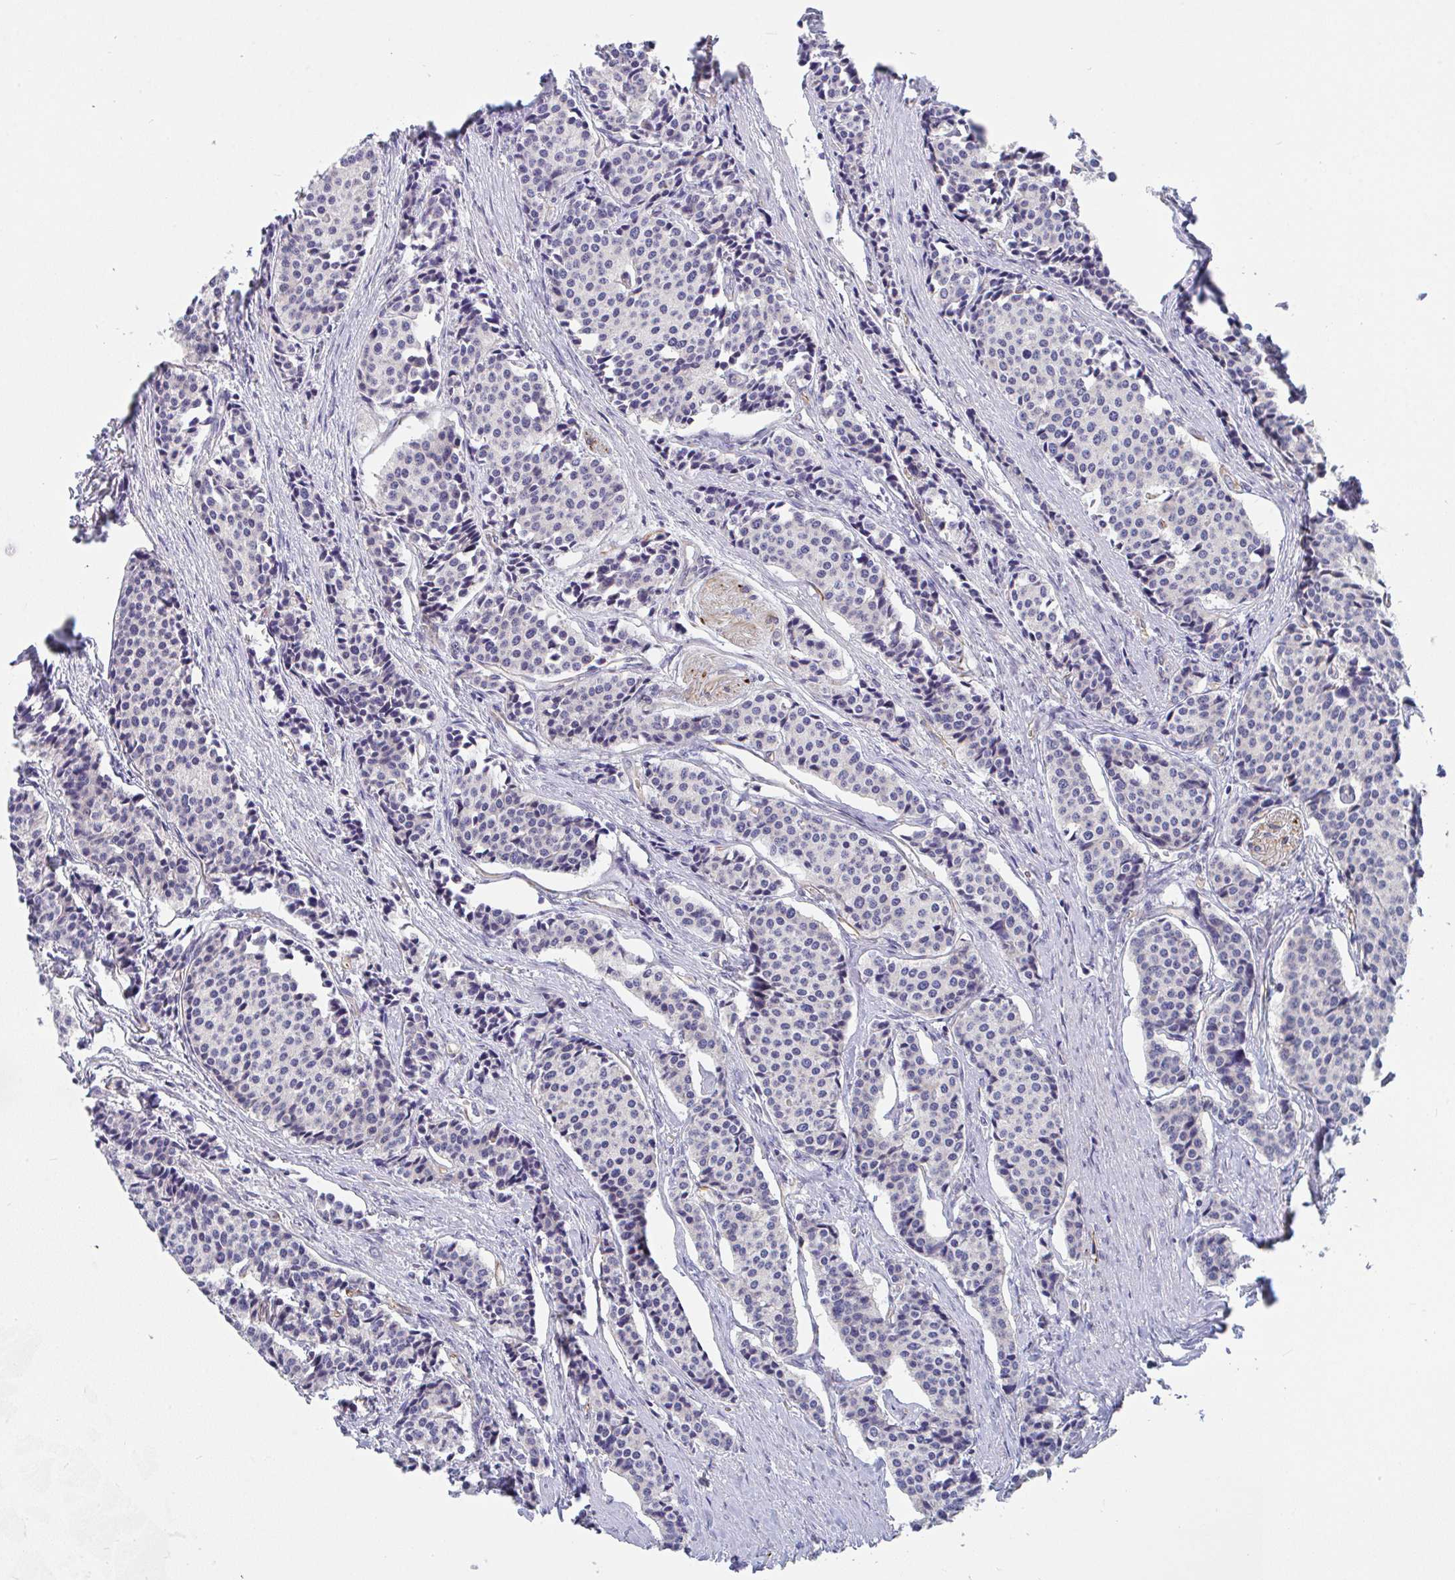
{"staining": {"intensity": "negative", "quantity": "none", "location": "none"}, "tissue": "carcinoid", "cell_type": "Tumor cells", "image_type": "cancer", "snomed": [{"axis": "morphology", "description": "Carcinoid, malignant, NOS"}, {"axis": "topography", "description": "Small intestine"}], "caption": "Immunohistochemical staining of carcinoid demonstrates no significant expression in tumor cells.", "gene": "EIF1AD", "patient": {"sex": "male", "age": 73}}